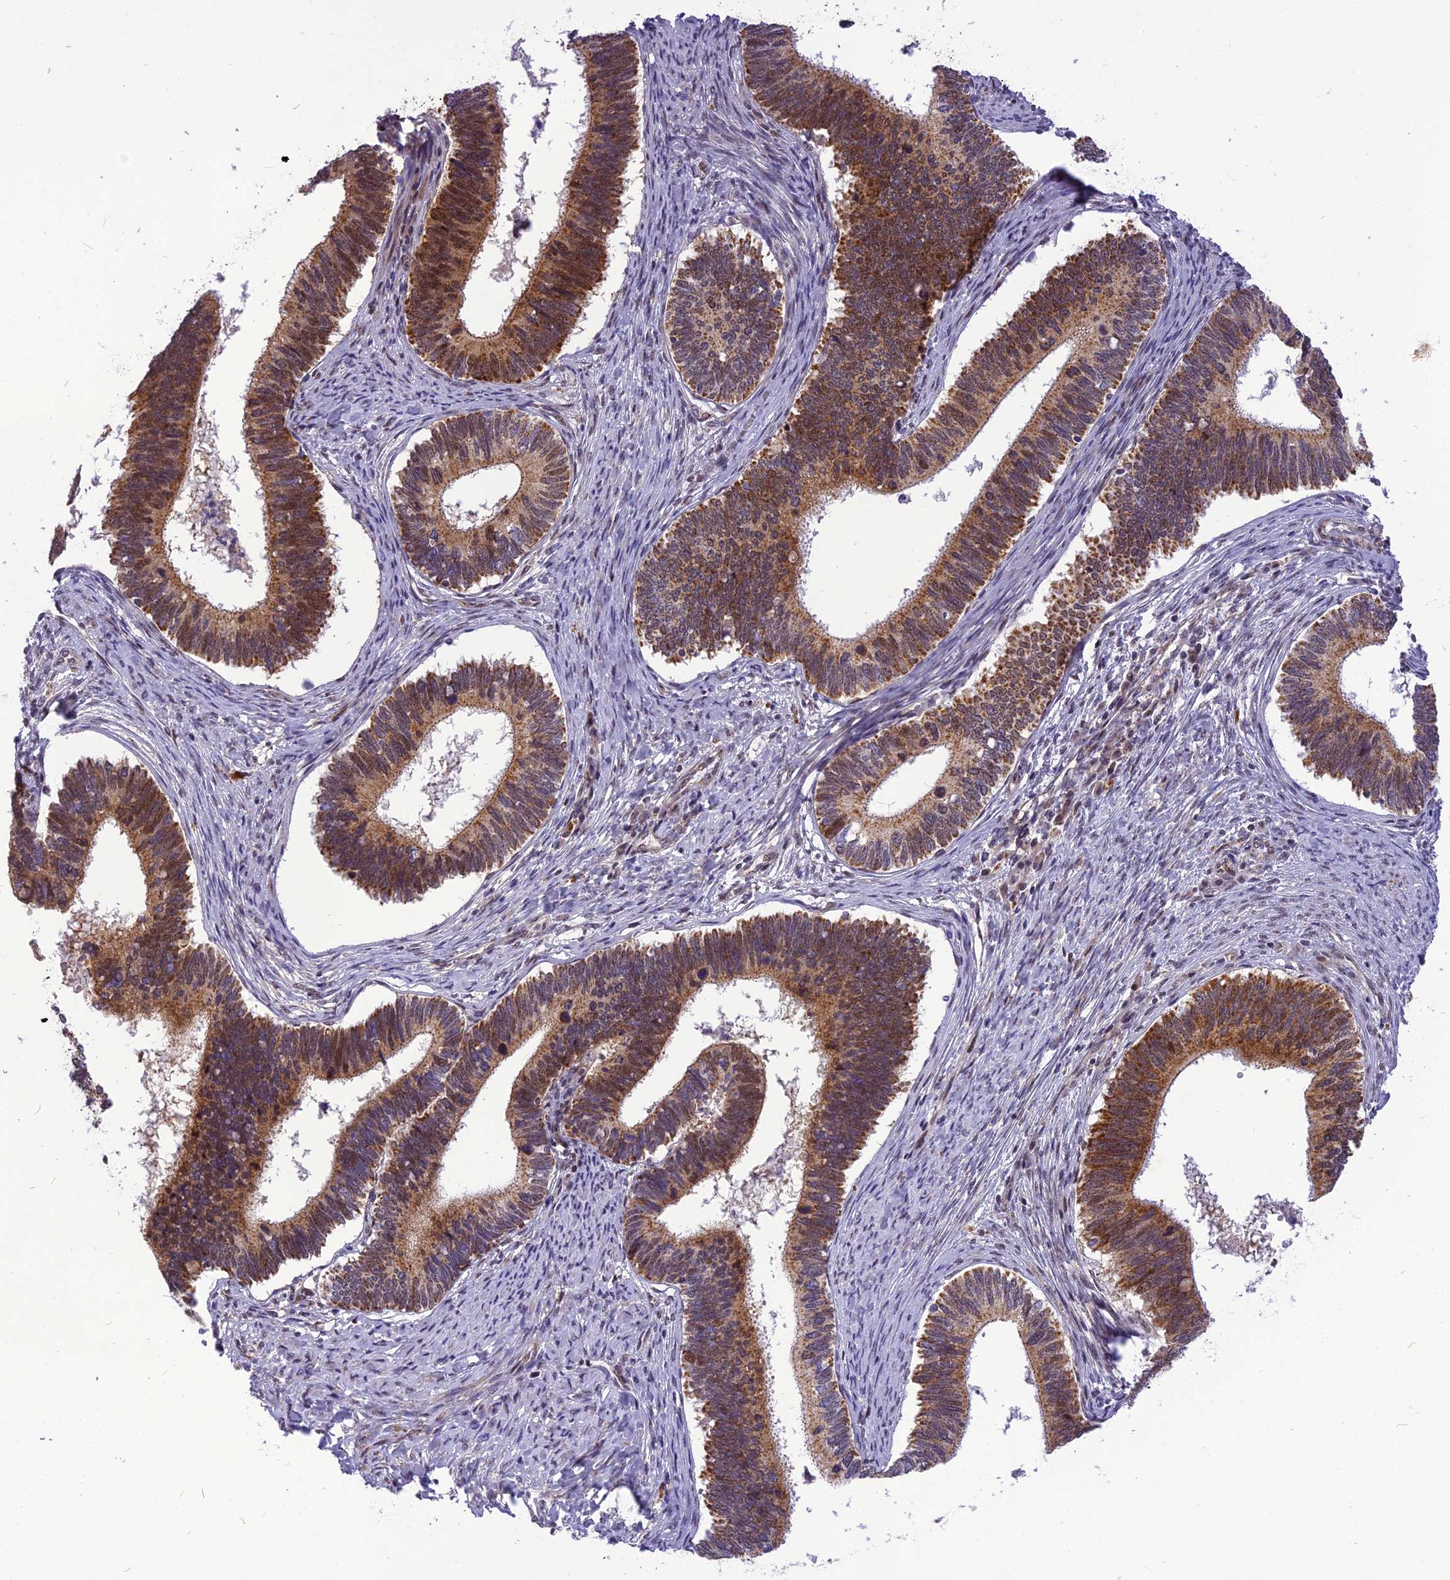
{"staining": {"intensity": "strong", "quantity": "25%-75%", "location": "cytoplasmic/membranous,nuclear"}, "tissue": "cervical cancer", "cell_type": "Tumor cells", "image_type": "cancer", "snomed": [{"axis": "morphology", "description": "Adenocarcinoma, NOS"}, {"axis": "topography", "description": "Cervix"}], "caption": "Cervical cancer tissue displays strong cytoplasmic/membranous and nuclear staining in about 25%-75% of tumor cells The staining is performed using DAB (3,3'-diaminobenzidine) brown chromogen to label protein expression. The nuclei are counter-stained blue using hematoxylin.", "gene": "CMC1", "patient": {"sex": "female", "age": 42}}